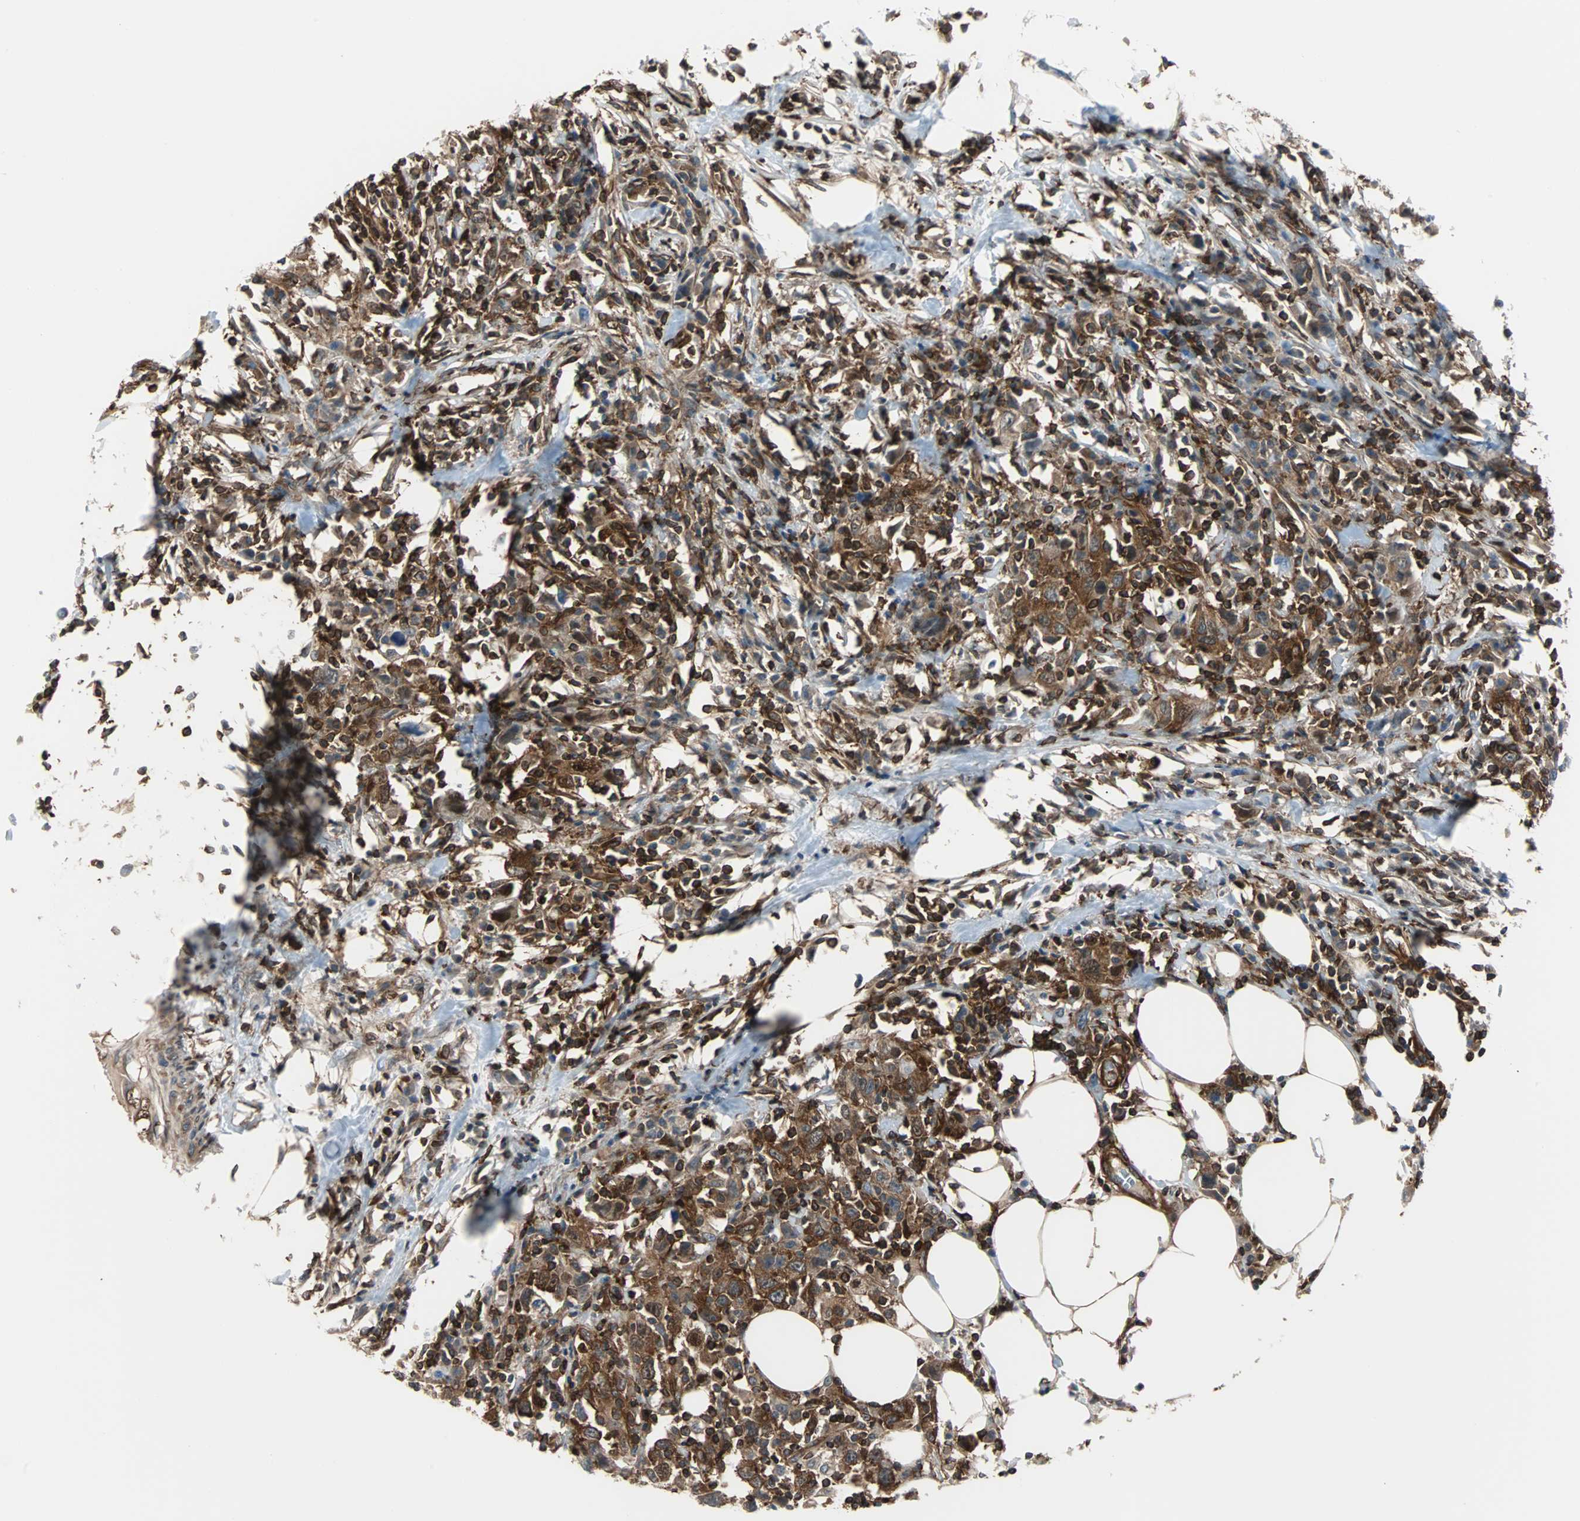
{"staining": {"intensity": "strong", "quantity": ">75%", "location": "cytoplasmic/membranous"}, "tissue": "urothelial cancer", "cell_type": "Tumor cells", "image_type": "cancer", "snomed": [{"axis": "morphology", "description": "Urothelial carcinoma, High grade"}, {"axis": "topography", "description": "Urinary bladder"}], "caption": "High-power microscopy captured an immunohistochemistry (IHC) histopathology image of urothelial carcinoma (high-grade), revealing strong cytoplasmic/membranous positivity in approximately >75% of tumor cells. The staining is performed using DAB (3,3'-diaminobenzidine) brown chromogen to label protein expression. The nuclei are counter-stained blue using hematoxylin.", "gene": "RELA", "patient": {"sex": "male", "age": 61}}